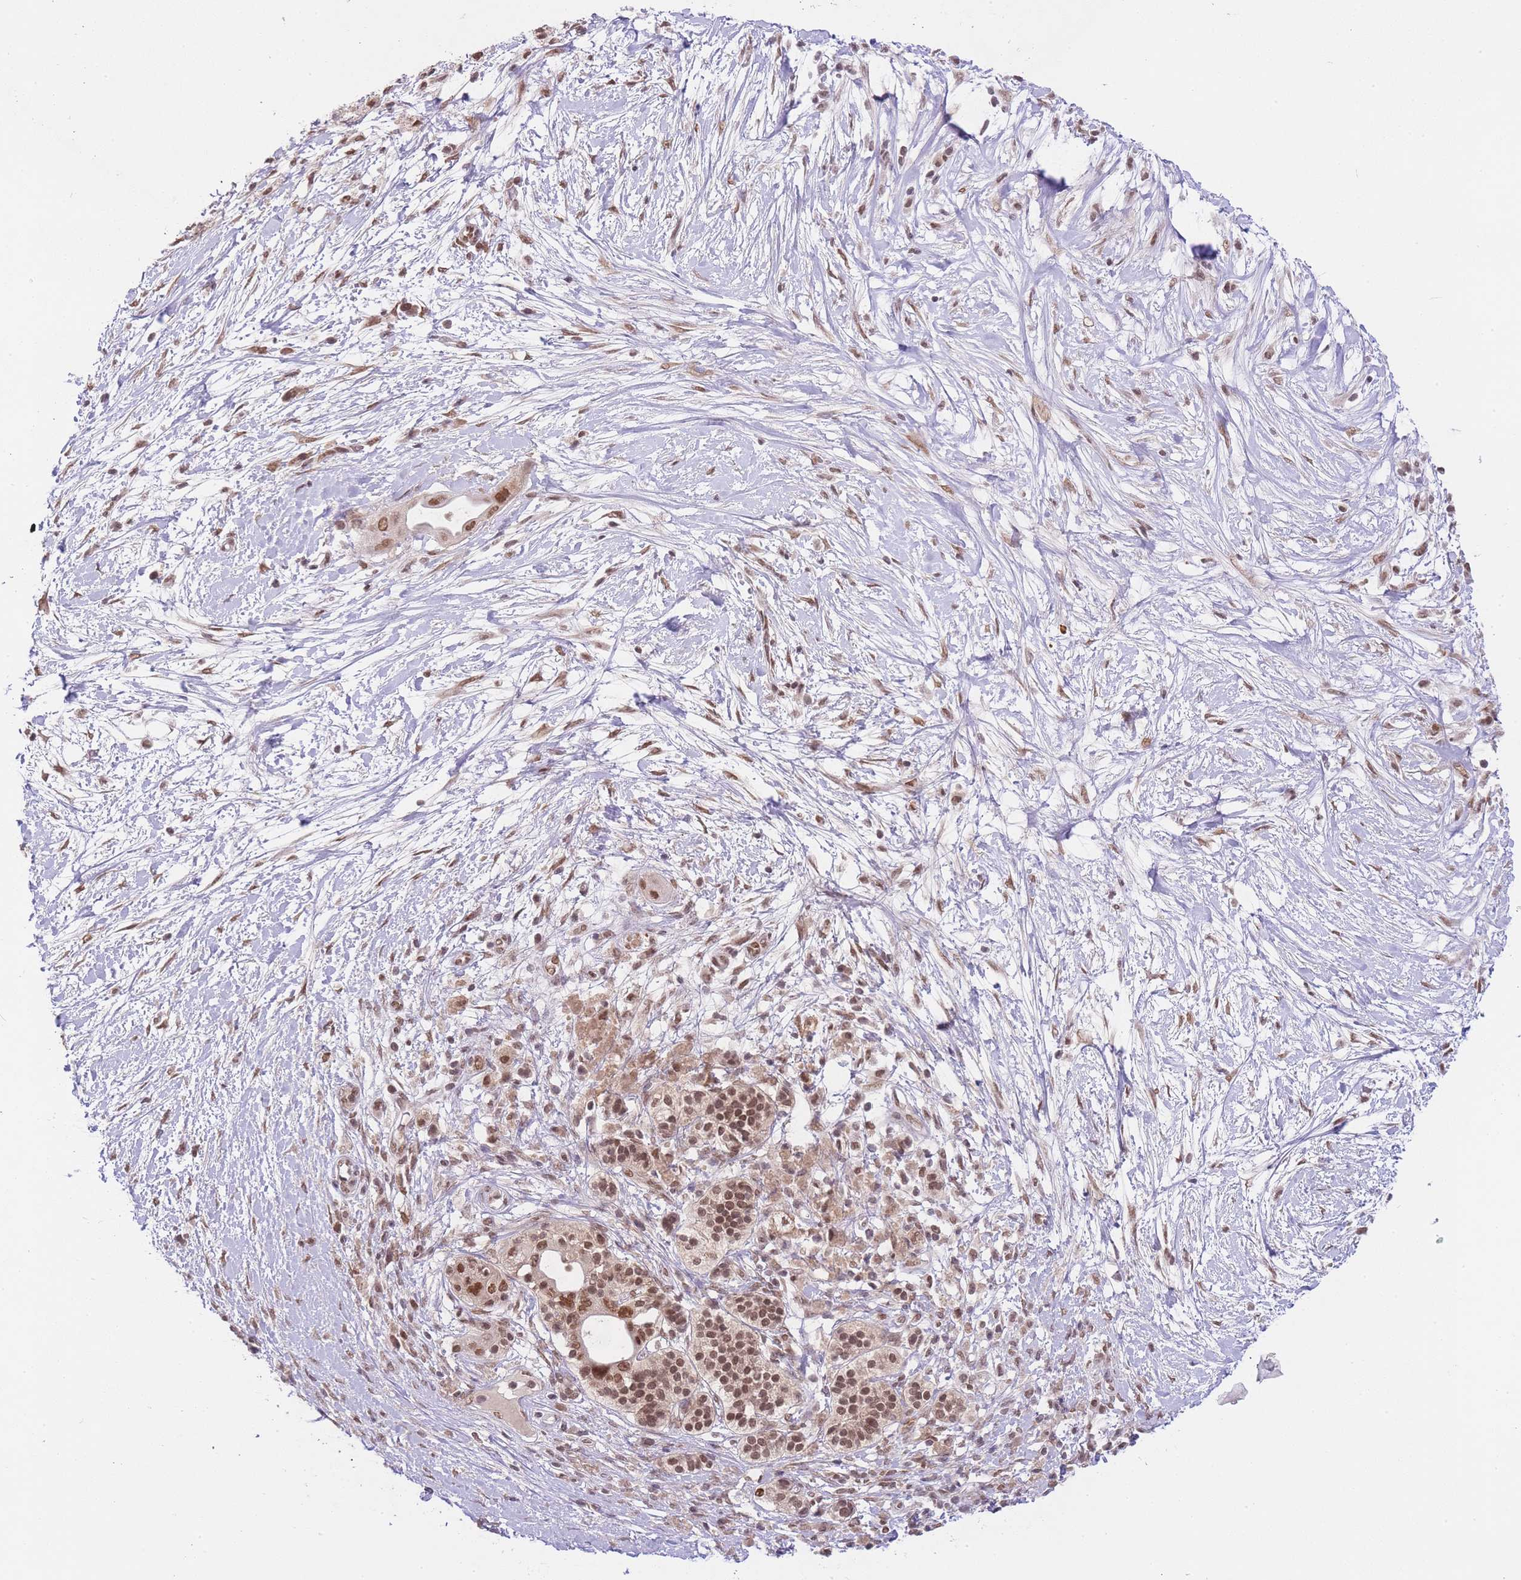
{"staining": {"intensity": "moderate", "quantity": ">75%", "location": "nuclear"}, "tissue": "pancreatic cancer", "cell_type": "Tumor cells", "image_type": "cancer", "snomed": [{"axis": "morphology", "description": "Adenocarcinoma, NOS"}, {"axis": "topography", "description": "Pancreas"}], "caption": "Protein expression analysis of human adenocarcinoma (pancreatic) reveals moderate nuclear positivity in approximately >75% of tumor cells.", "gene": "TMED3", "patient": {"sex": "male", "age": 68}}